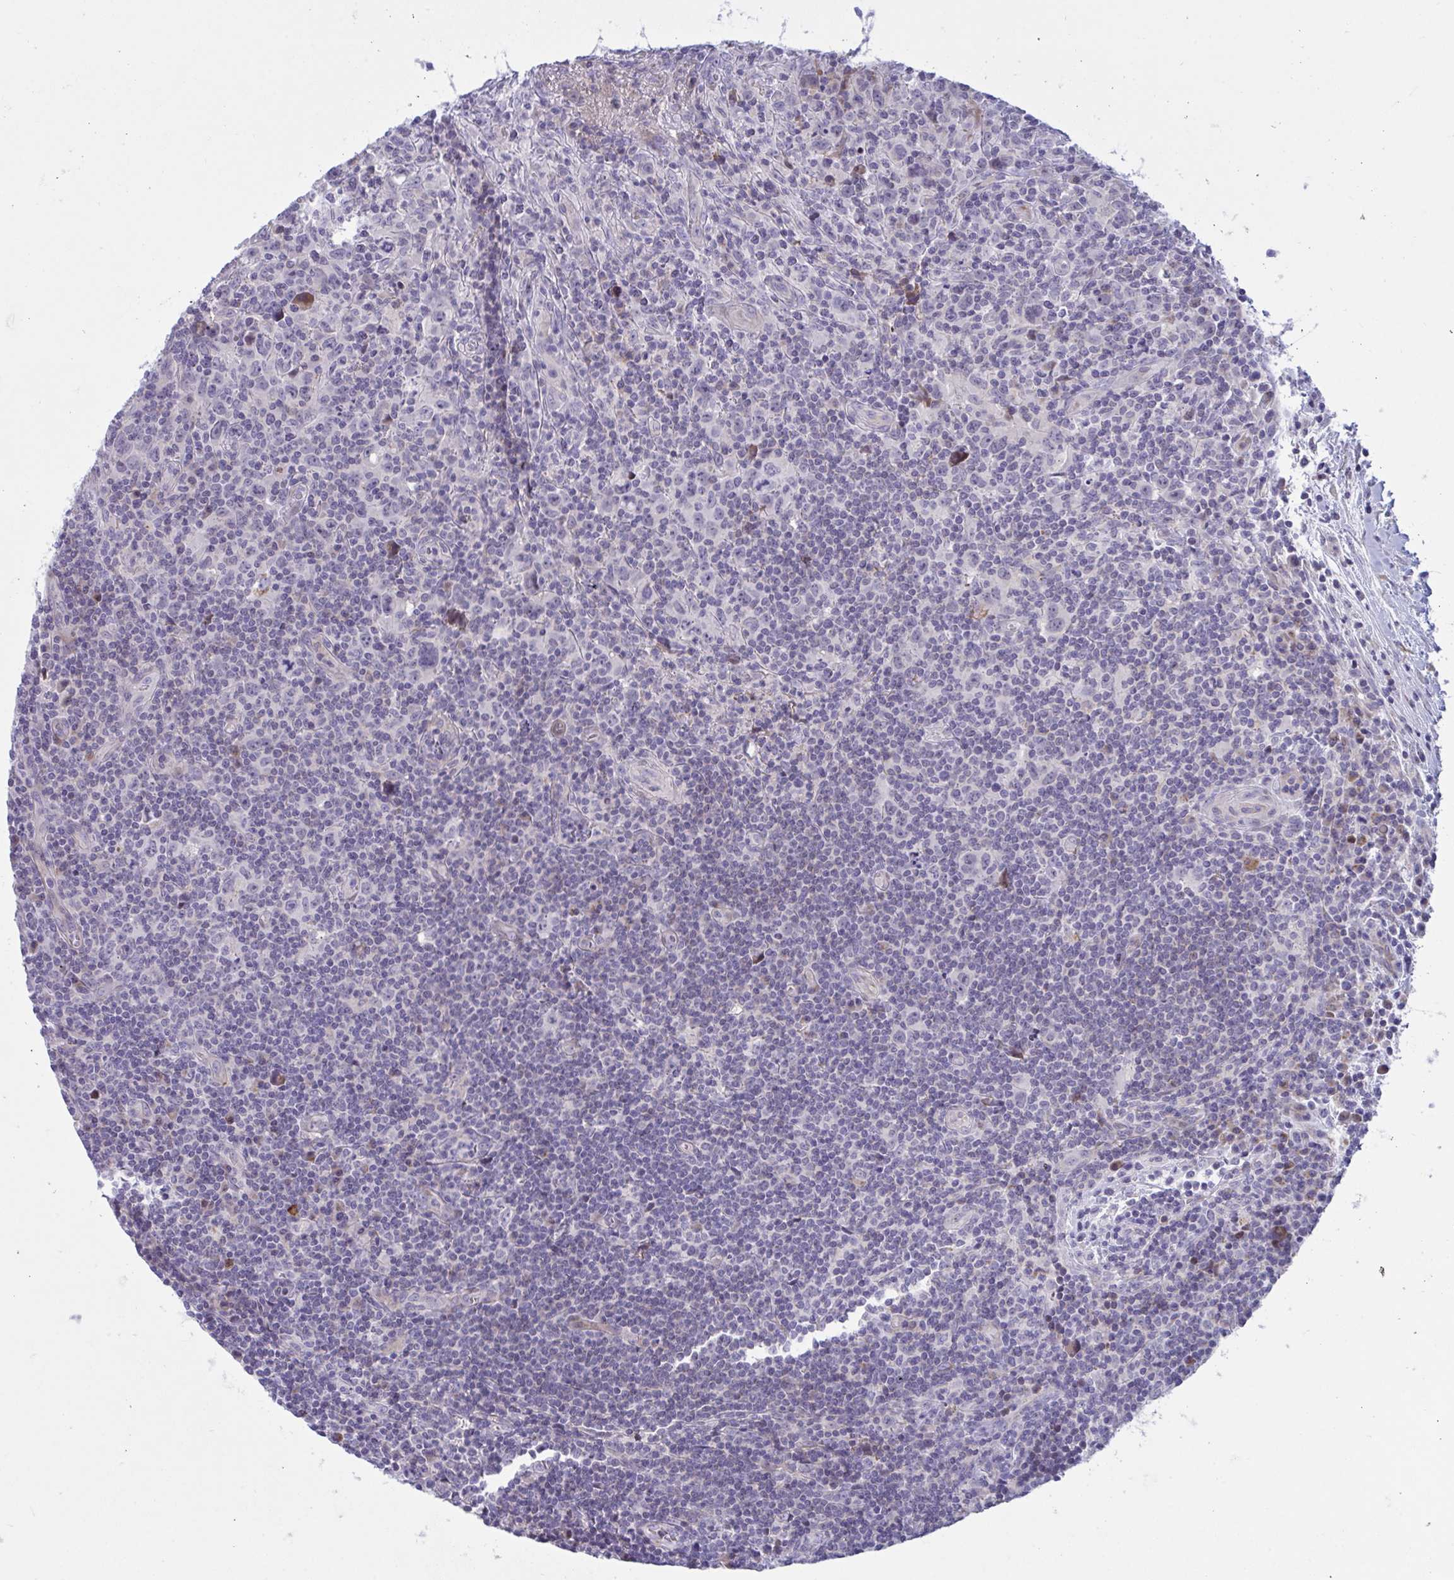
{"staining": {"intensity": "moderate", "quantity": "<25%", "location": "cytoplasmic/membranous"}, "tissue": "lymphoma", "cell_type": "Tumor cells", "image_type": "cancer", "snomed": [{"axis": "morphology", "description": "Hodgkin's disease, NOS"}, {"axis": "topography", "description": "Lymph node"}], "caption": "The micrograph shows a brown stain indicating the presence of a protein in the cytoplasmic/membranous of tumor cells in Hodgkin's disease.", "gene": "VWC2", "patient": {"sex": "female", "age": 18}}